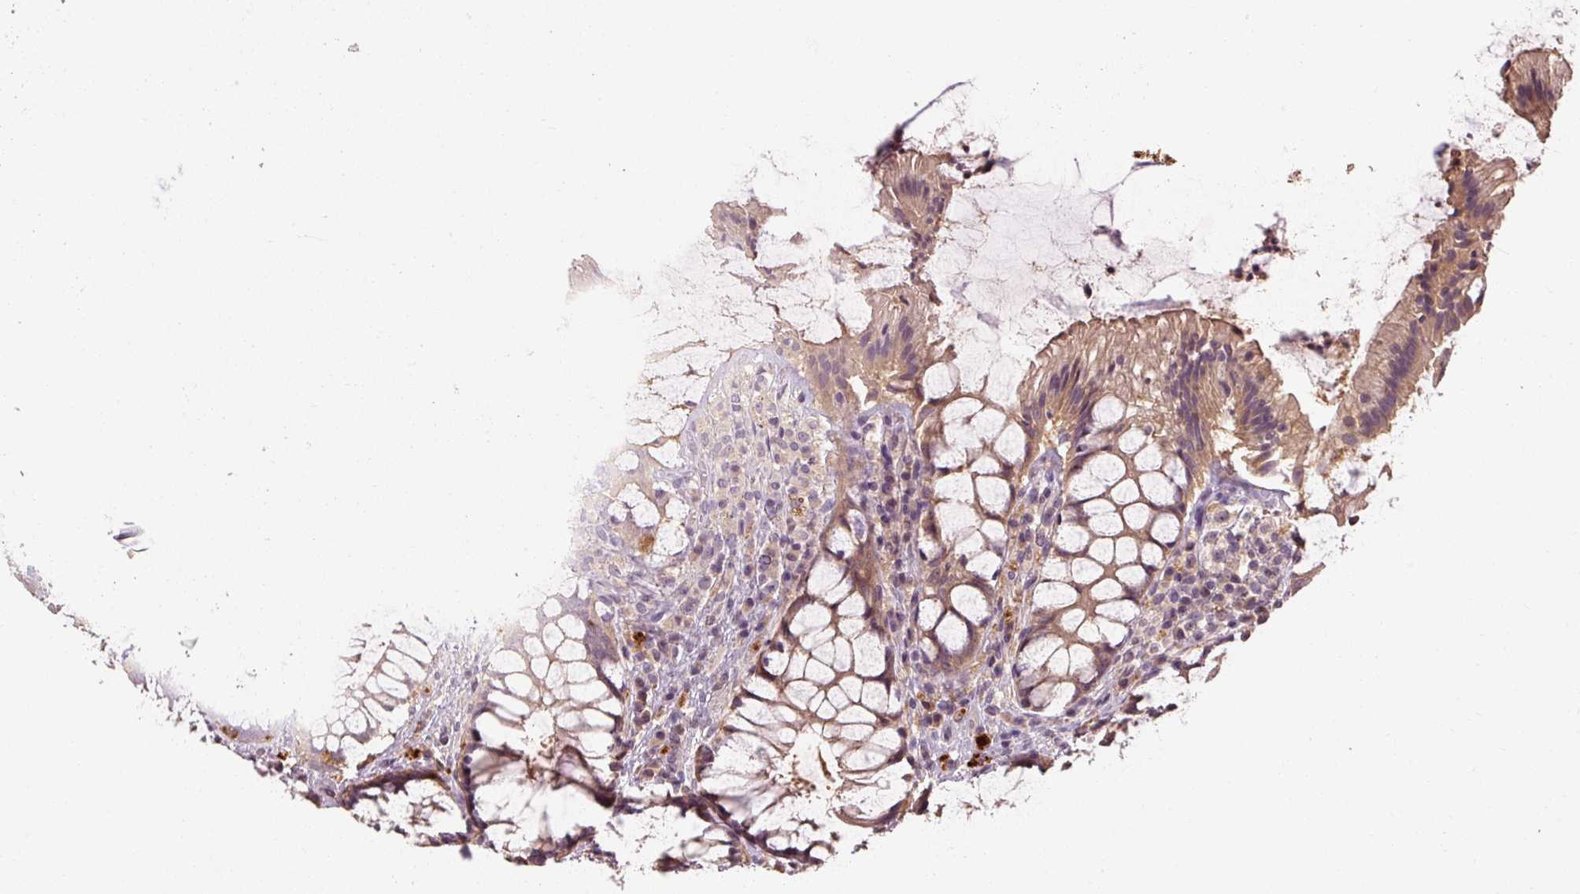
{"staining": {"intensity": "moderate", "quantity": ">75%", "location": "cytoplasmic/membranous"}, "tissue": "rectum", "cell_type": "Glandular cells", "image_type": "normal", "snomed": [{"axis": "morphology", "description": "Normal tissue, NOS"}, {"axis": "topography", "description": "Rectum"}], "caption": "Protein positivity by immunohistochemistry (IHC) shows moderate cytoplasmic/membranous expression in approximately >75% of glandular cells in normal rectum. Using DAB (brown) and hematoxylin (blue) stains, captured at high magnification using brightfield microscopy.", "gene": "CFAP65", "patient": {"sex": "female", "age": 58}}